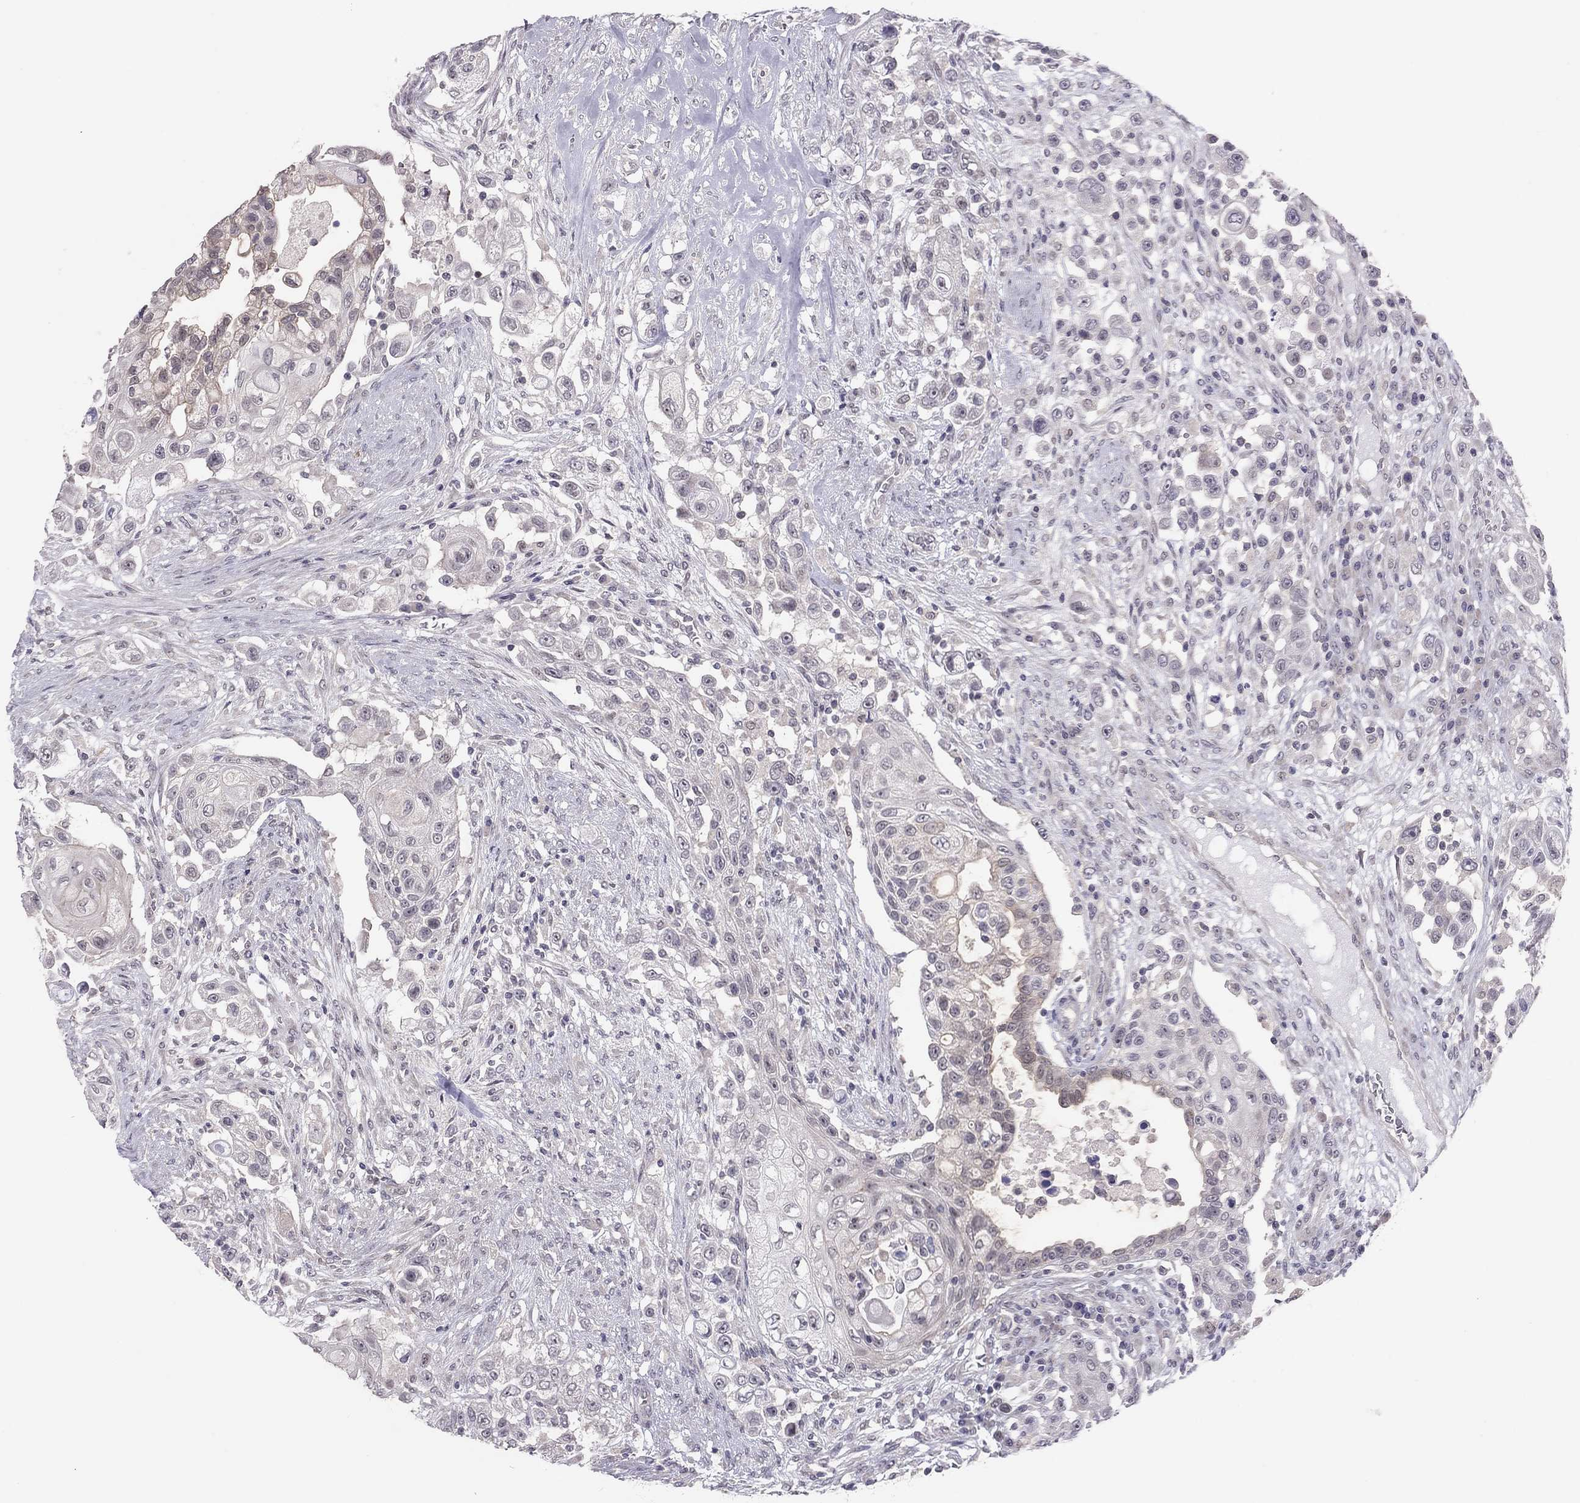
{"staining": {"intensity": "weak", "quantity": "<25%", "location": "cytoplasmic/membranous"}, "tissue": "urothelial cancer", "cell_type": "Tumor cells", "image_type": "cancer", "snomed": [{"axis": "morphology", "description": "Urothelial carcinoma, High grade"}, {"axis": "topography", "description": "Urinary bladder"}], "caption": "A high-resolution photomicrograph shows immunohistochemistry (IHC) staining of urothelial carcinoma (high-grade), which reveals no significant staining in tumor cells.", "gene": "HSF2BP", "patient": {"sex": "female", "age": 56}}